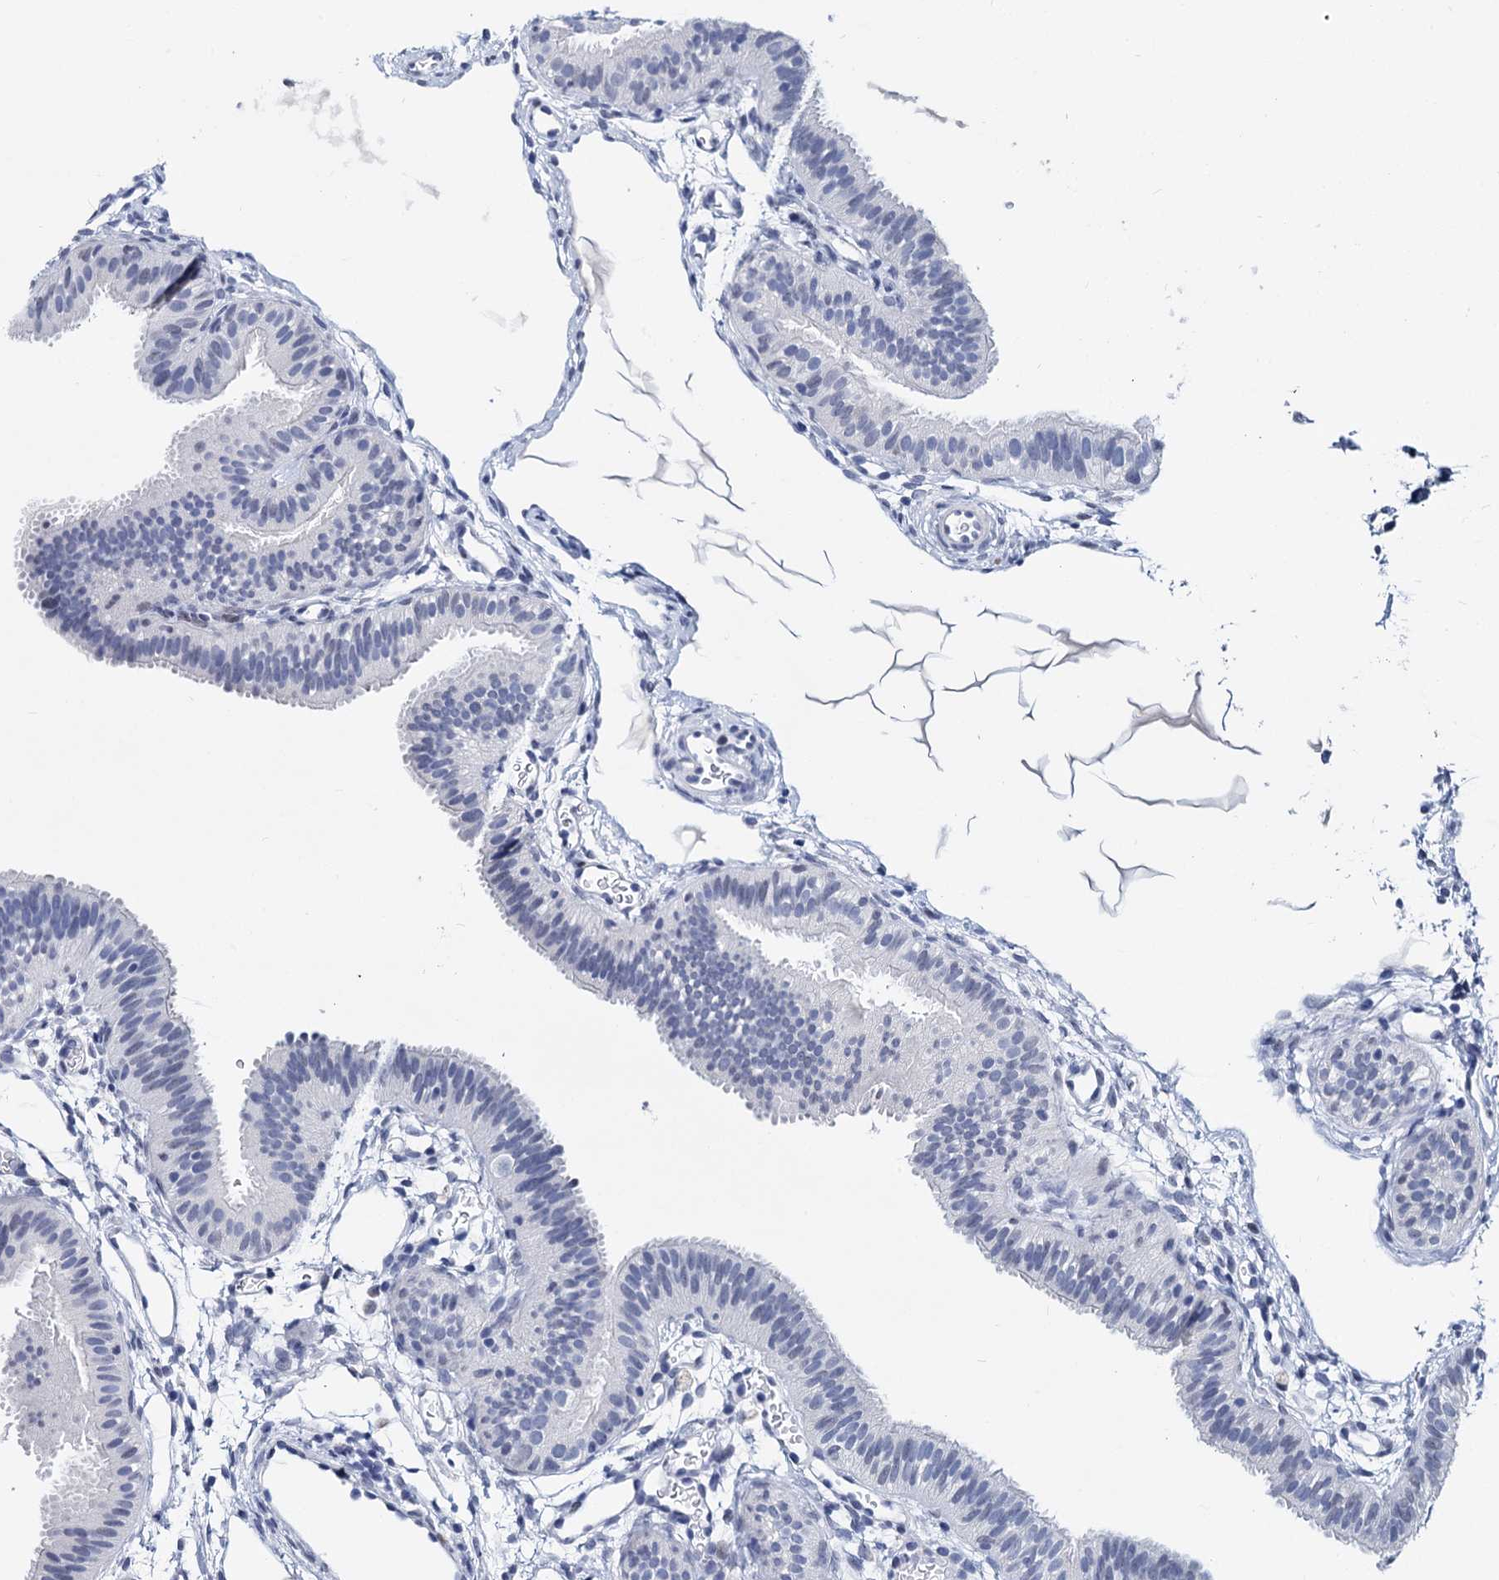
{"staining": {"intensity": "negative", "quantity": "none", "location": "none"}, "tissue": "fallopian tube", "cell_type": "Glandular cells", "image_type": "normal", "snomed": [{"axis": "morphology", "description": "Normal tissue, NOS"}, {"axis": "topography", "description": "Fallopian tube"}], "caption": "An image of fallopian tube stained for a protein shows no brown staining in glandular cells.", "gene": "MAGEA4", "patient": {"sex": "female", "age": 35}}